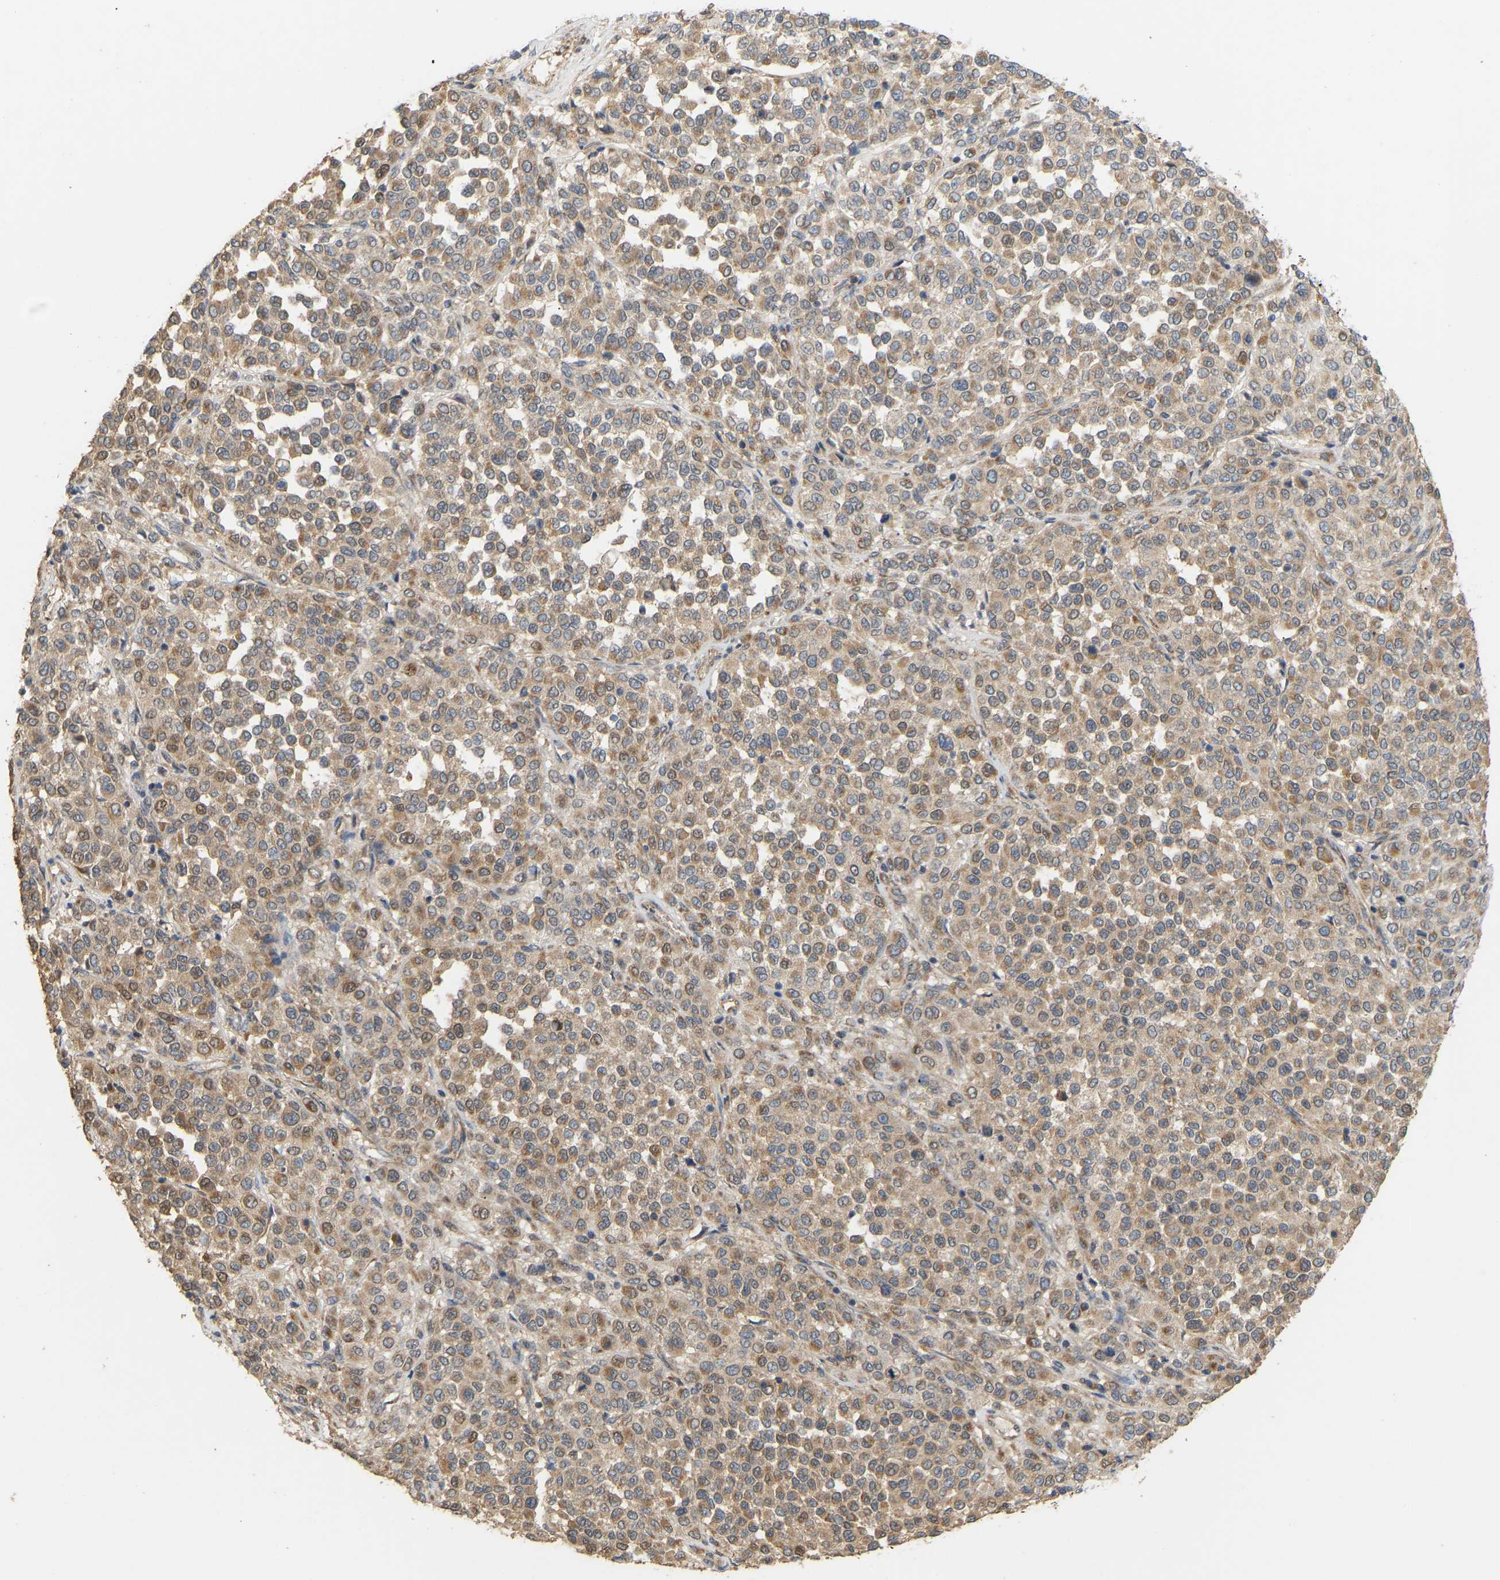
{"staining": {"intensity": "moderate", "quantity": ">75%", "location": "cytoplasmic/membranous"}, "tissue": "melanoma", "cell_type": "Tumor cells", "image_type": "cancer", "snomed": [{"axis": "morphology", "description": "Malignant melanoma, Metastatic site"}, {"axis": "topography", "description": "Pancreas"}], "caption": "This histopathology image shows immunohistochemistry staining of melanoma, with medium moderate cytoplasmic/membranous positivity in about >75% of tumor cells.", "gene": "HACD2", "patient": {"sex": "female", "age": 30}}